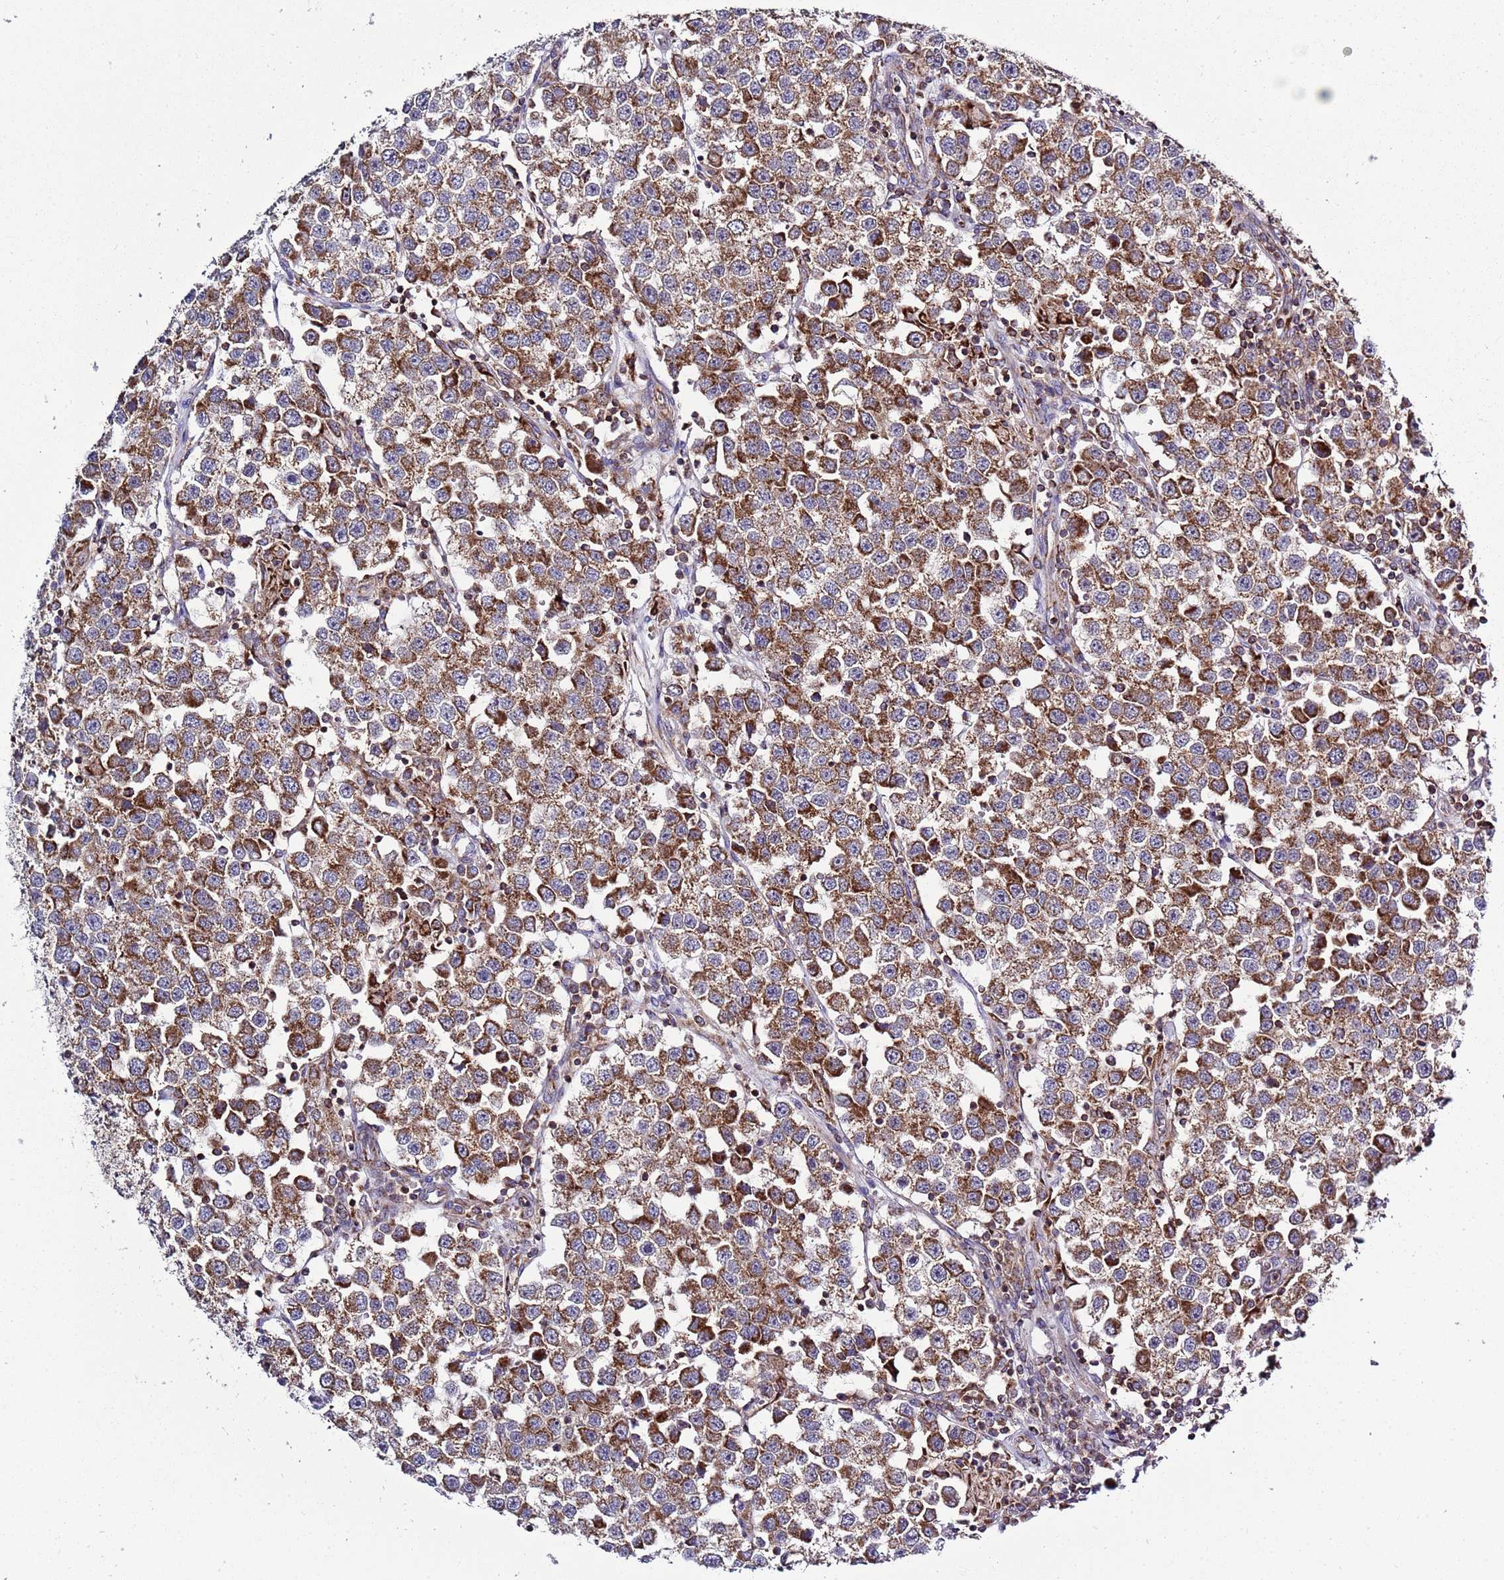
{"staining": {"intensity": "moderate", "quantity": ">75%", "location": "cytoplasmic/membranous"}, "tissue": "testis cancer", "cell_type": "Tumor cells", "image_type": "cancer", "snomed": [{"axis": "morphology", "description": "Seminoma, NOS"}, {"axis": "topography", "description": "Testis"}], "caption": "Protein positivity by immunohistochemistry (IHC) shows moderate cytoplasmic/membranous staining in about >75% of tumor cells in testis seminoma.", "gene": "IRS4", "patient": {"sex": "male", "age": 37}}